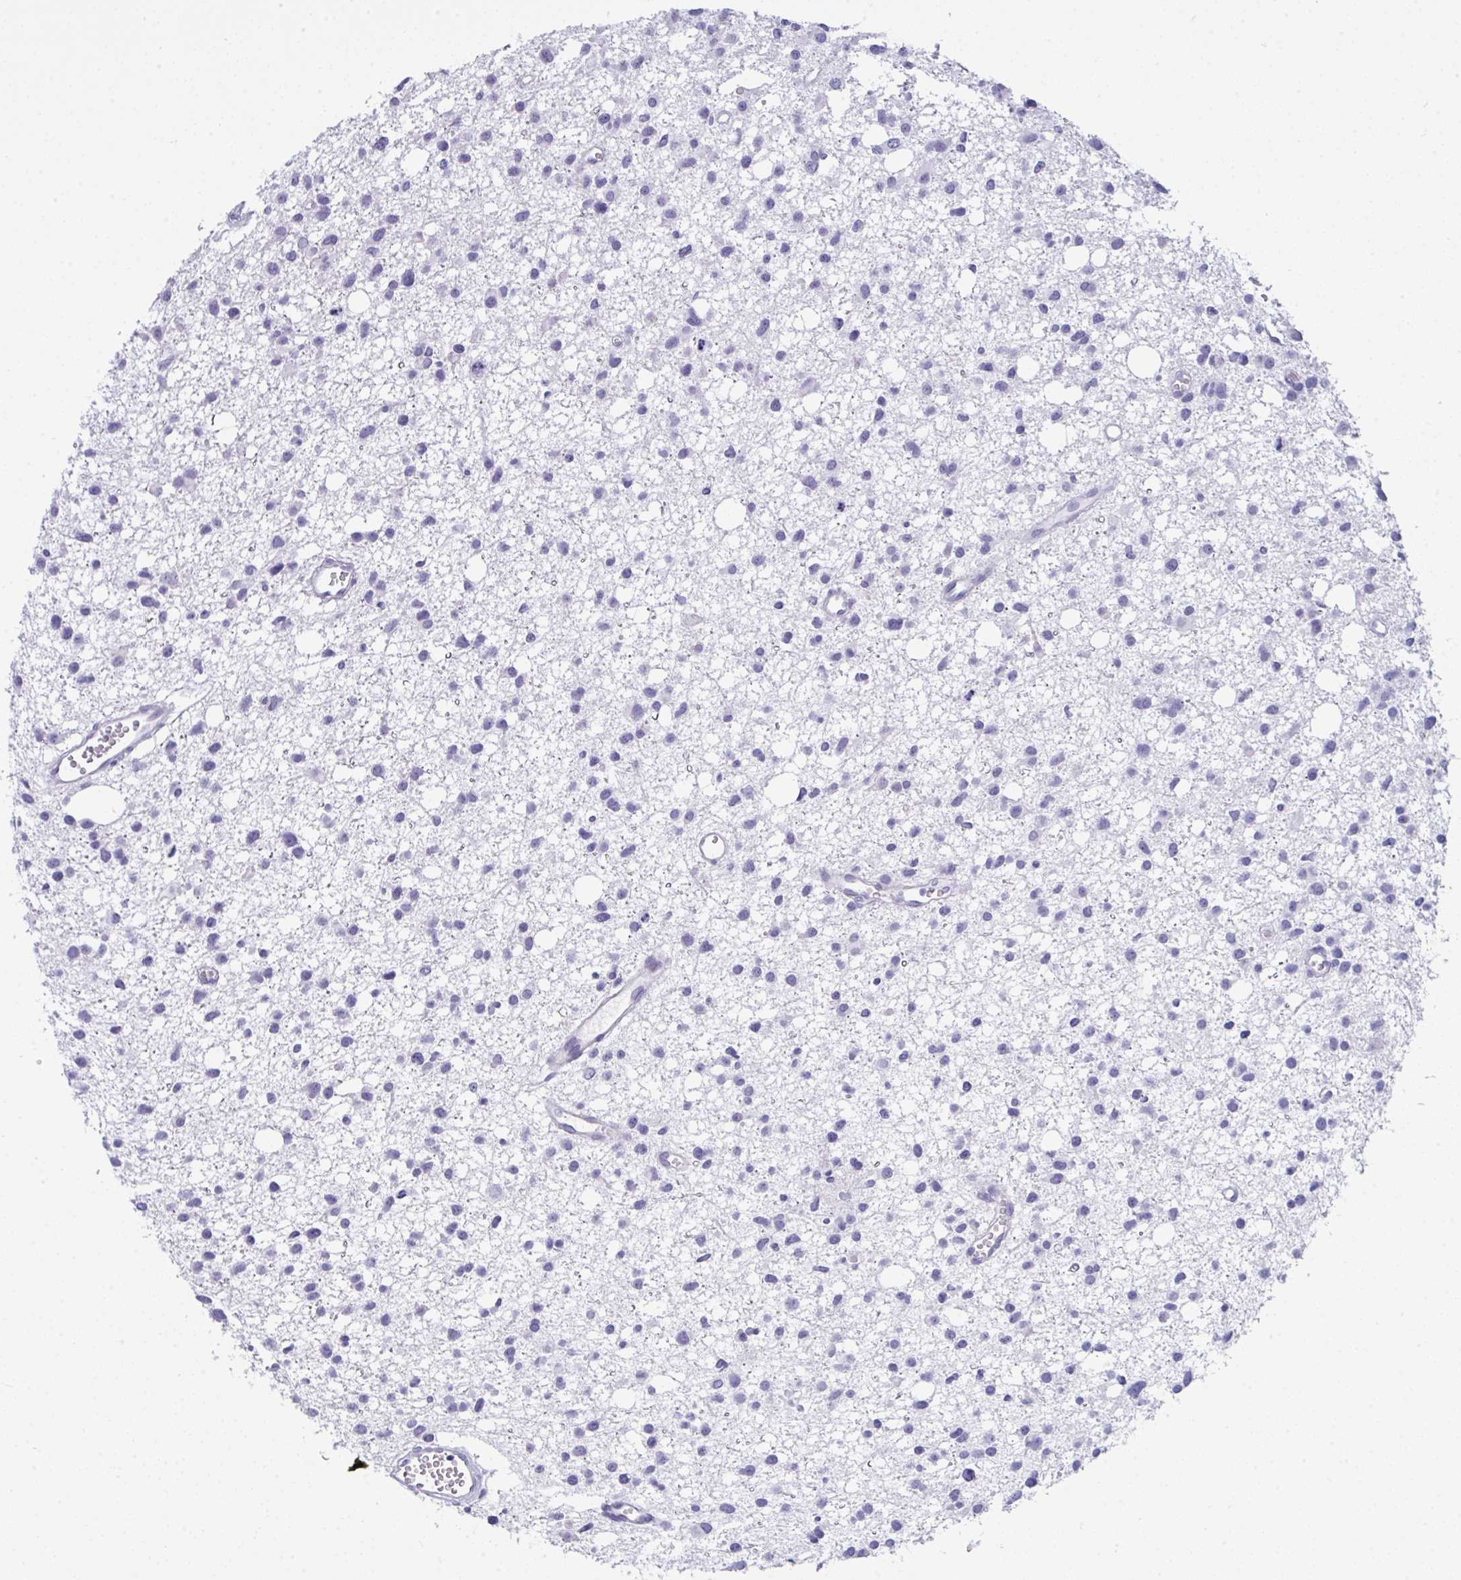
{"staining": {"intensity": "negative", "quantity": "none", "location": "none"}, "tissue": "glioma", "cell_type": "Tumor cells", "image_type": "cancer", "snomed": [{"axis": "morphology", "description": "Glioma, malignant, High grade"}, {"axis": "topography", "description": "Brain"}], "caption": "There is no significant expression in tumor cells of malignant glioma (high-grade). The staining was performed using DAB to visualize the protein expression in brown, while the nuclei were stained in blue with hematoxylin (Magnification: 20x).", "gene": "PRDM9", "patient": {"sex": "male", "age": 23}}